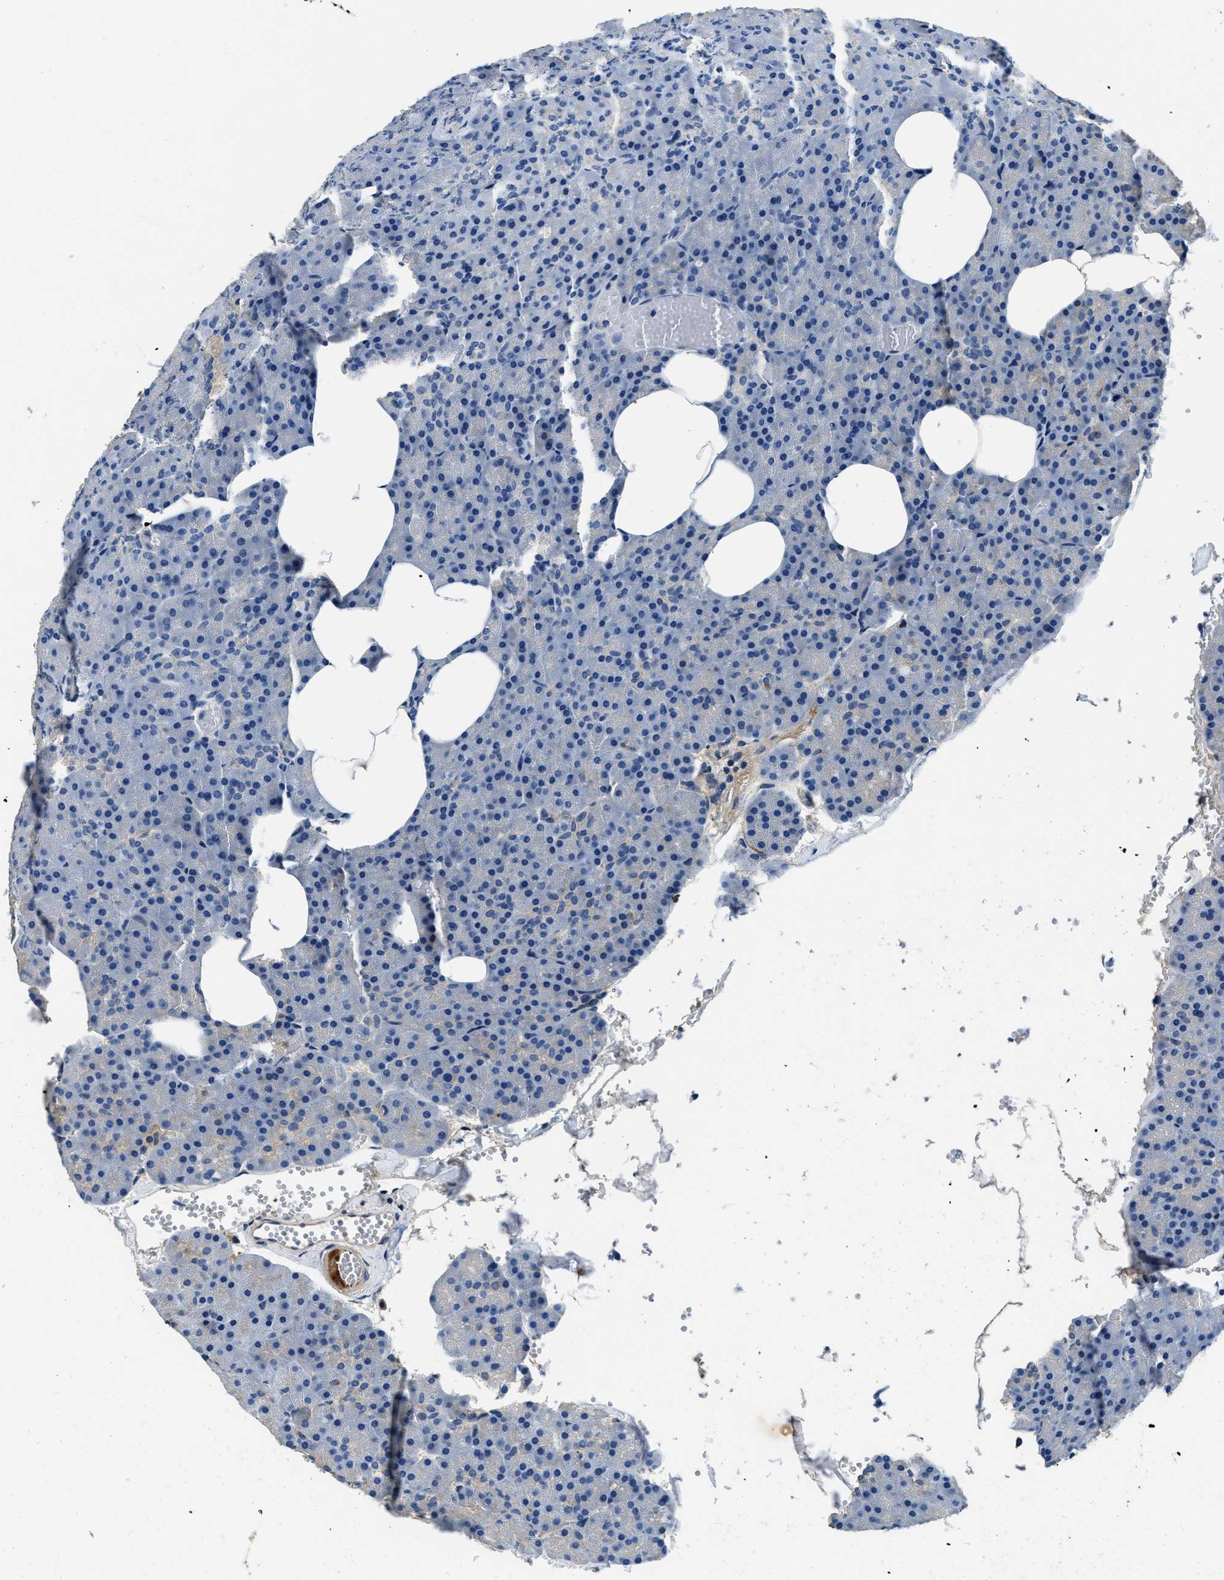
{"staining": {"intensity": "negative", "quantity": "none", "location": "none"}, "tissue": "pancreas", "cell_type": "Exocrine glandular cells", "image_type": "normal", "snomed": [{"axis": "morphology", "description": "Normal tissue, NOS"}, {"axis": "morphology", "description": "Carcinoid, malignant, NOS"}, {"axis": "topography", "description": "Pancreas"}], "caption": "An immunohistochemistry histopathology image of benign pancreas is shown. There is no staining in exocrine glandular cells of pancreas. (DAB (3,3'-diaminobenzidine) immunohistochemistry, high magnification).", "gene": "TMEM186", "patient": {"sex": "female", "age": 35}}